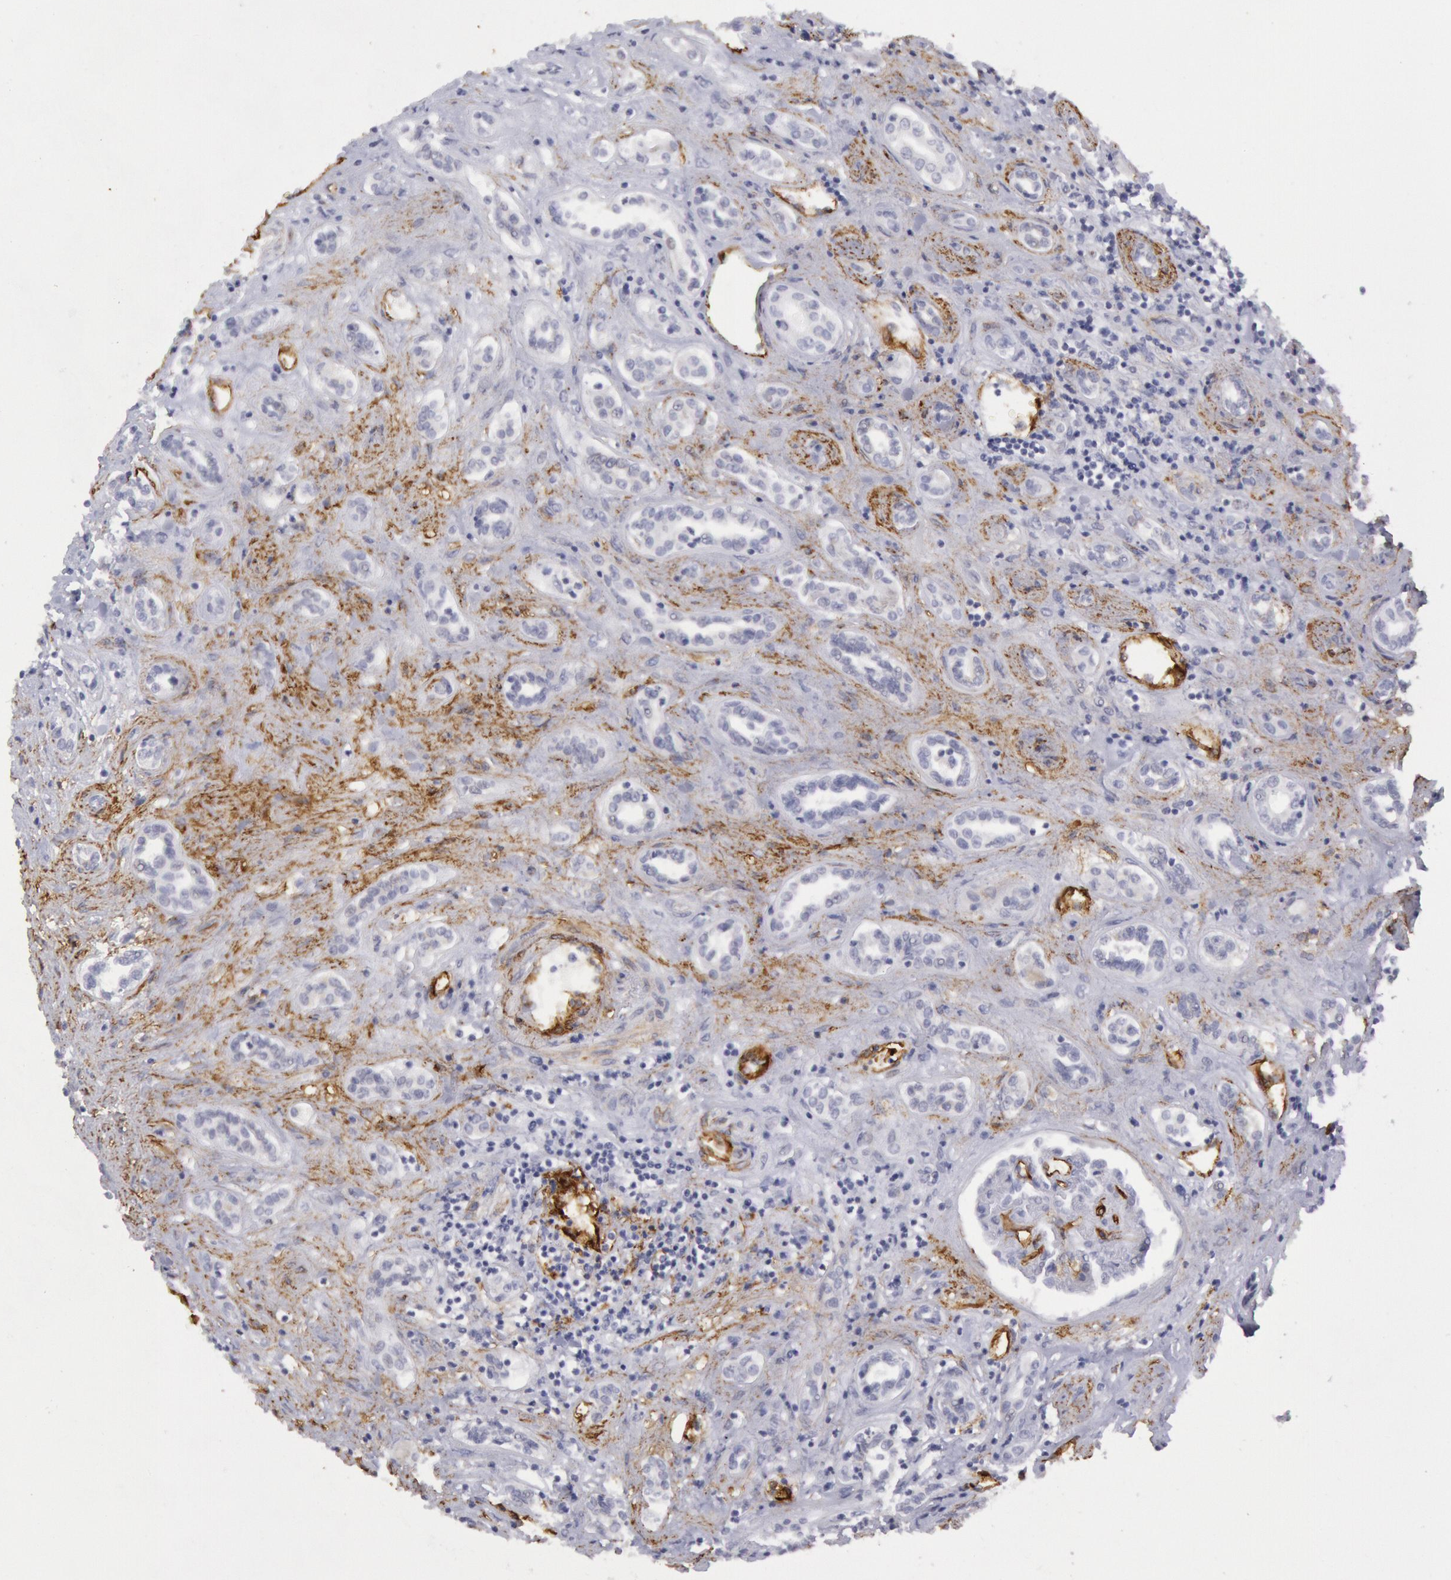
{"staining": {"intensity": "negative", "quantity": "none", "location": "none"}, "tissue": "renal cancer", "cell_type": "Tumor cells", "image_type": "cancer", "snomed": [{"axis": "morphology", "description": "Adenocarcinoma, NOS"}, {"axis": "topography", "description": "Kidney"}], "caption": "Renal cancer was stained to show a protein in brown. There is no significant positivity in tumor cells.", "gene": "CDH13", "patient": {"sex": "male", "age": 57}}